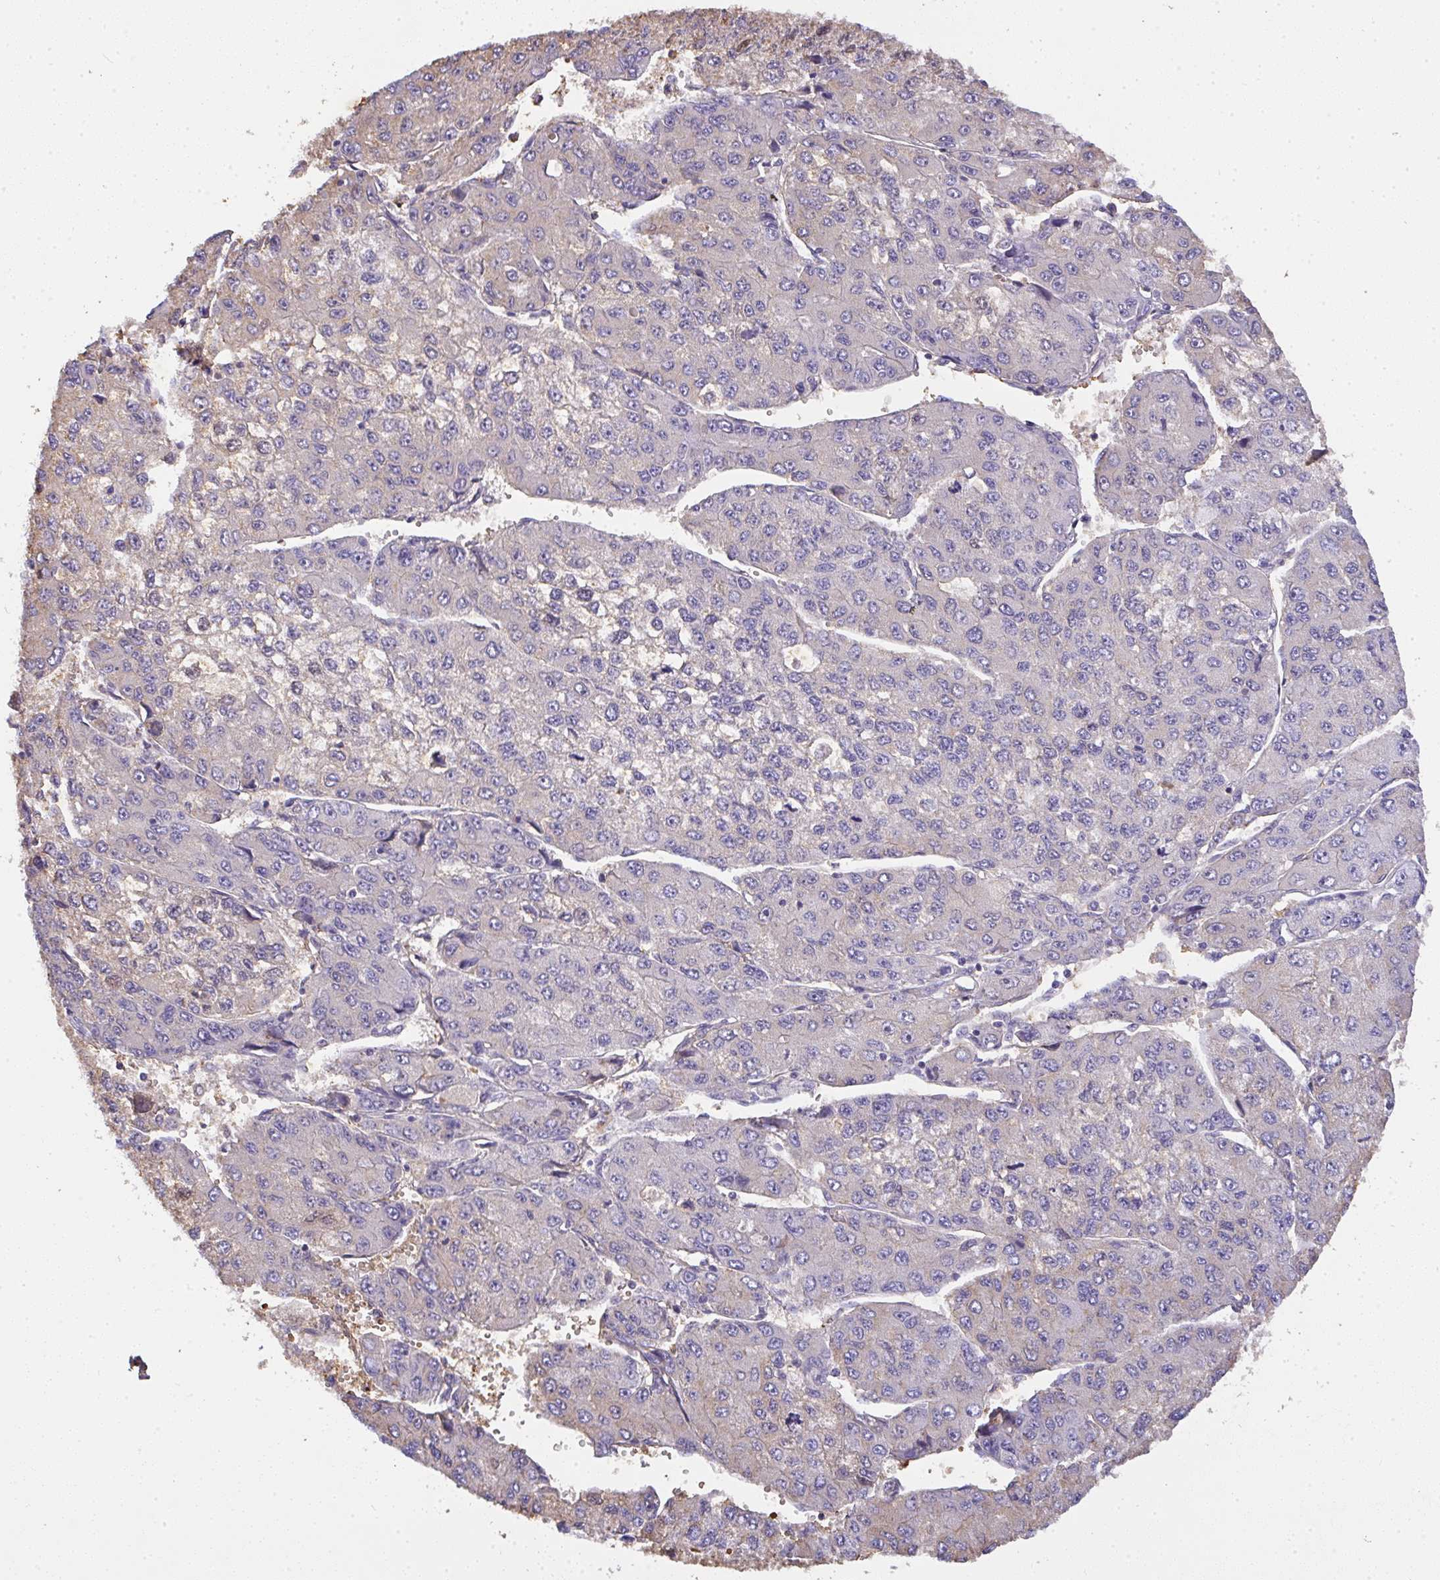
{"staining": {"intensity": "negative", "quantity": "none", "location": "none"}, "tissue": "liver cancer", "cell_type": "Tumor cells", "image_type": "cancer", "snomed": [{"axis": "morphology", "description": "Carcinoma, Hepatocellular, NOS"}, {"axis": "topography", "description": "Liver"}], "caption": "IHC image of human liver cancer (hepatocellular carcinoma) stained for a protein (brown), which displays no positivity in tumor cells.", "gene": "SMYD5", "patient": {"sex": "female", "age": 66}}